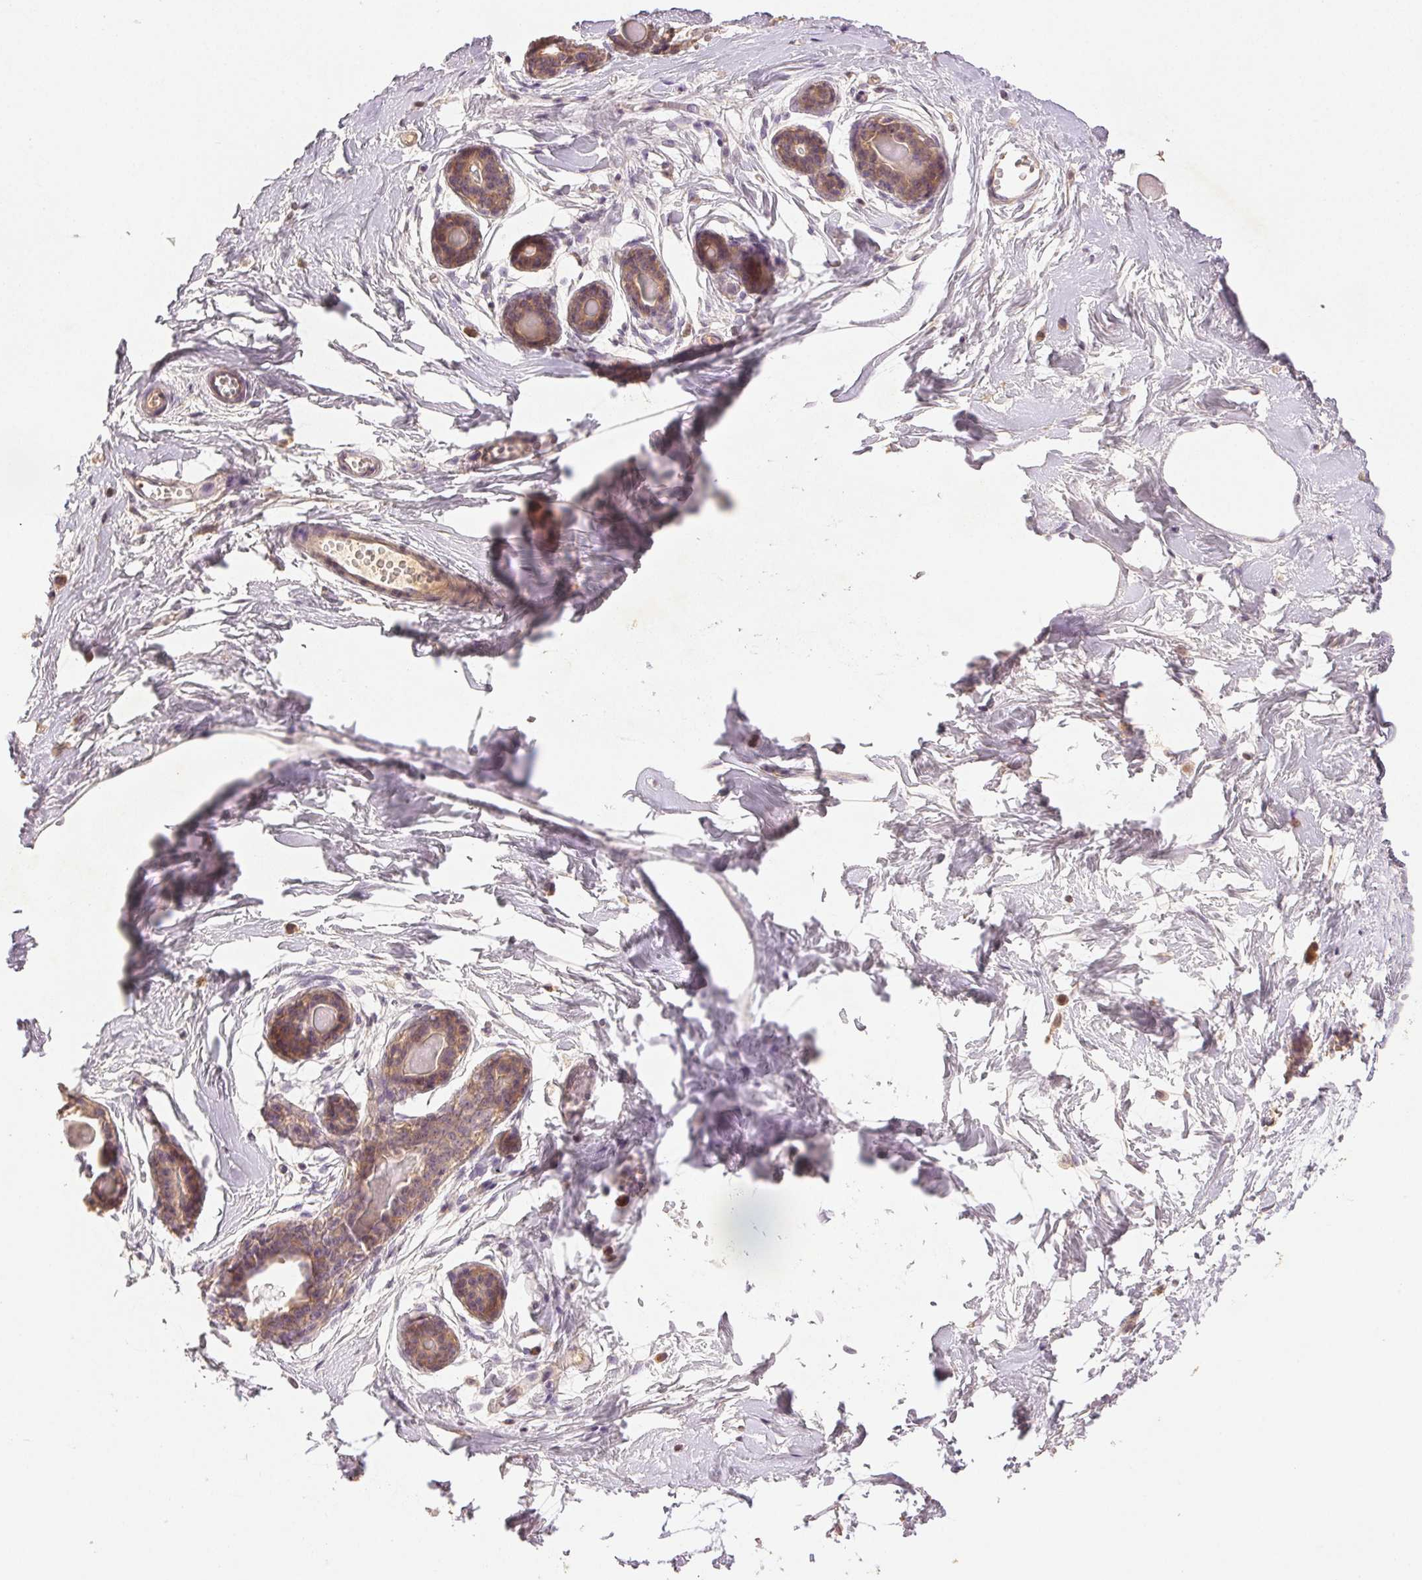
{"staining": {"intensity": "negative", "quantity": "none", "location": "none"}, "tissue": "breast", "cell_type": "Adipocytes", "image_type": "normal", "snomed": [{"axis": "morphology", "description": "Normal tissue, NOS"}, {"axis": "topography", "description": "Breast"}], "caption": "Immunohistochemistry (IHC) photomicrograph of normal breast: breast stained with DAB reveals no significant protein staining in adipocytes. (Stains: DAB immunohistochemistry with hematoxylin counter stain, Microscopy: brightfield microscopy at high magnification).", "gene": "YIF1B", "patient": {"sex": "female", "age": 45}}